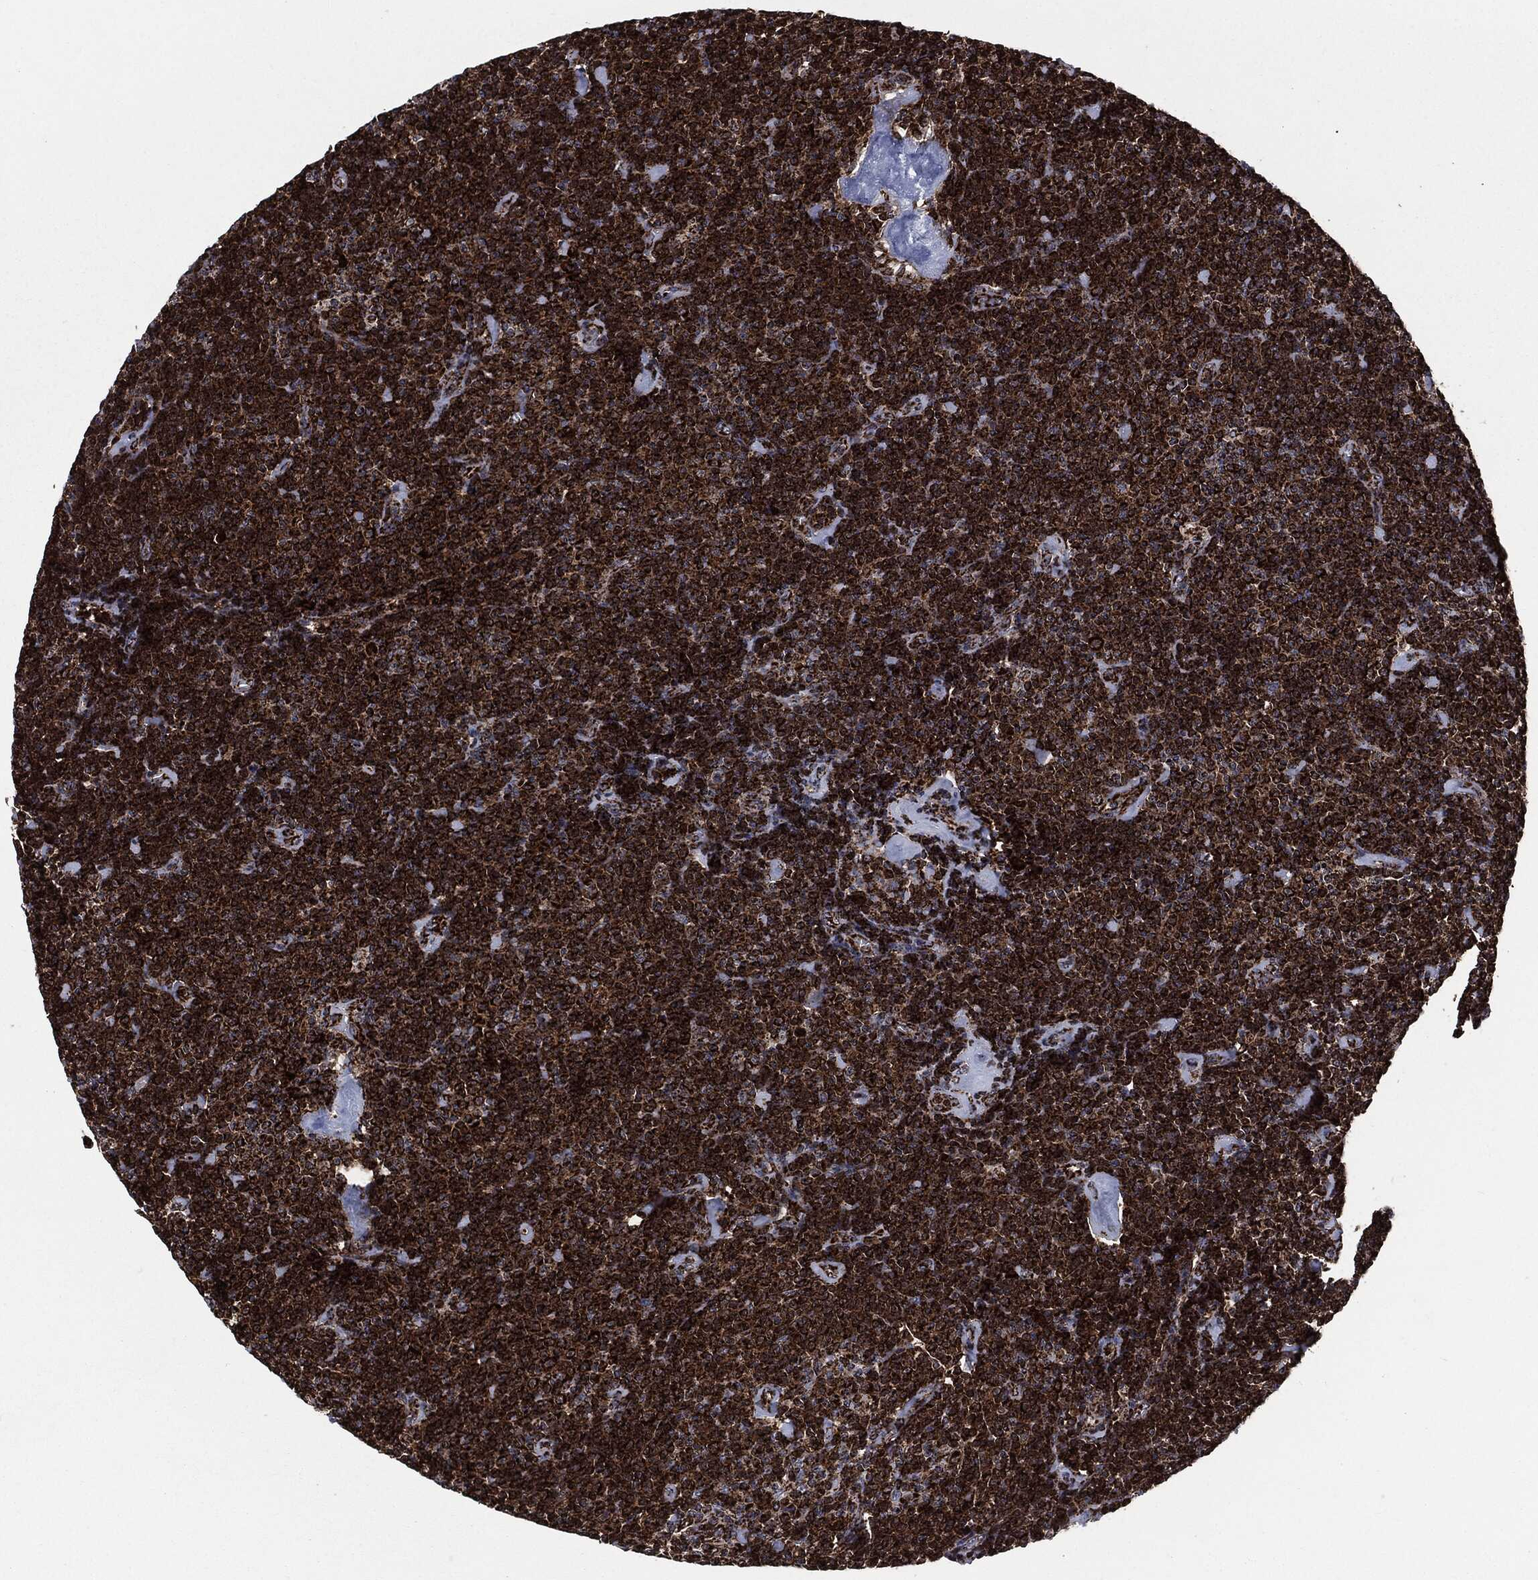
{"staining": {"intensity": "strong", "quantity": ">75%", "location": "cytoplasmic/membranous"}, "tissue": "lymphoma", "cell_type": "Tumor cells", "image_type": "cancer", "snomed": [{"axis": "morphology", "description": "Malignant lymphoma, non-Hodgkin's type, Low grade"}, {"axis": "topography", "description": "Lymph node"}], "caption": "DAB immunohistochemical staining of human malignant lymphoma, non-Hodgkin's type (low-grade) reveals strong cytoplasmic/membranous protein positivity in approximately >75% of tumor cells.", "gene": "FH", "patient": {"sex": "male", "age": 81}}